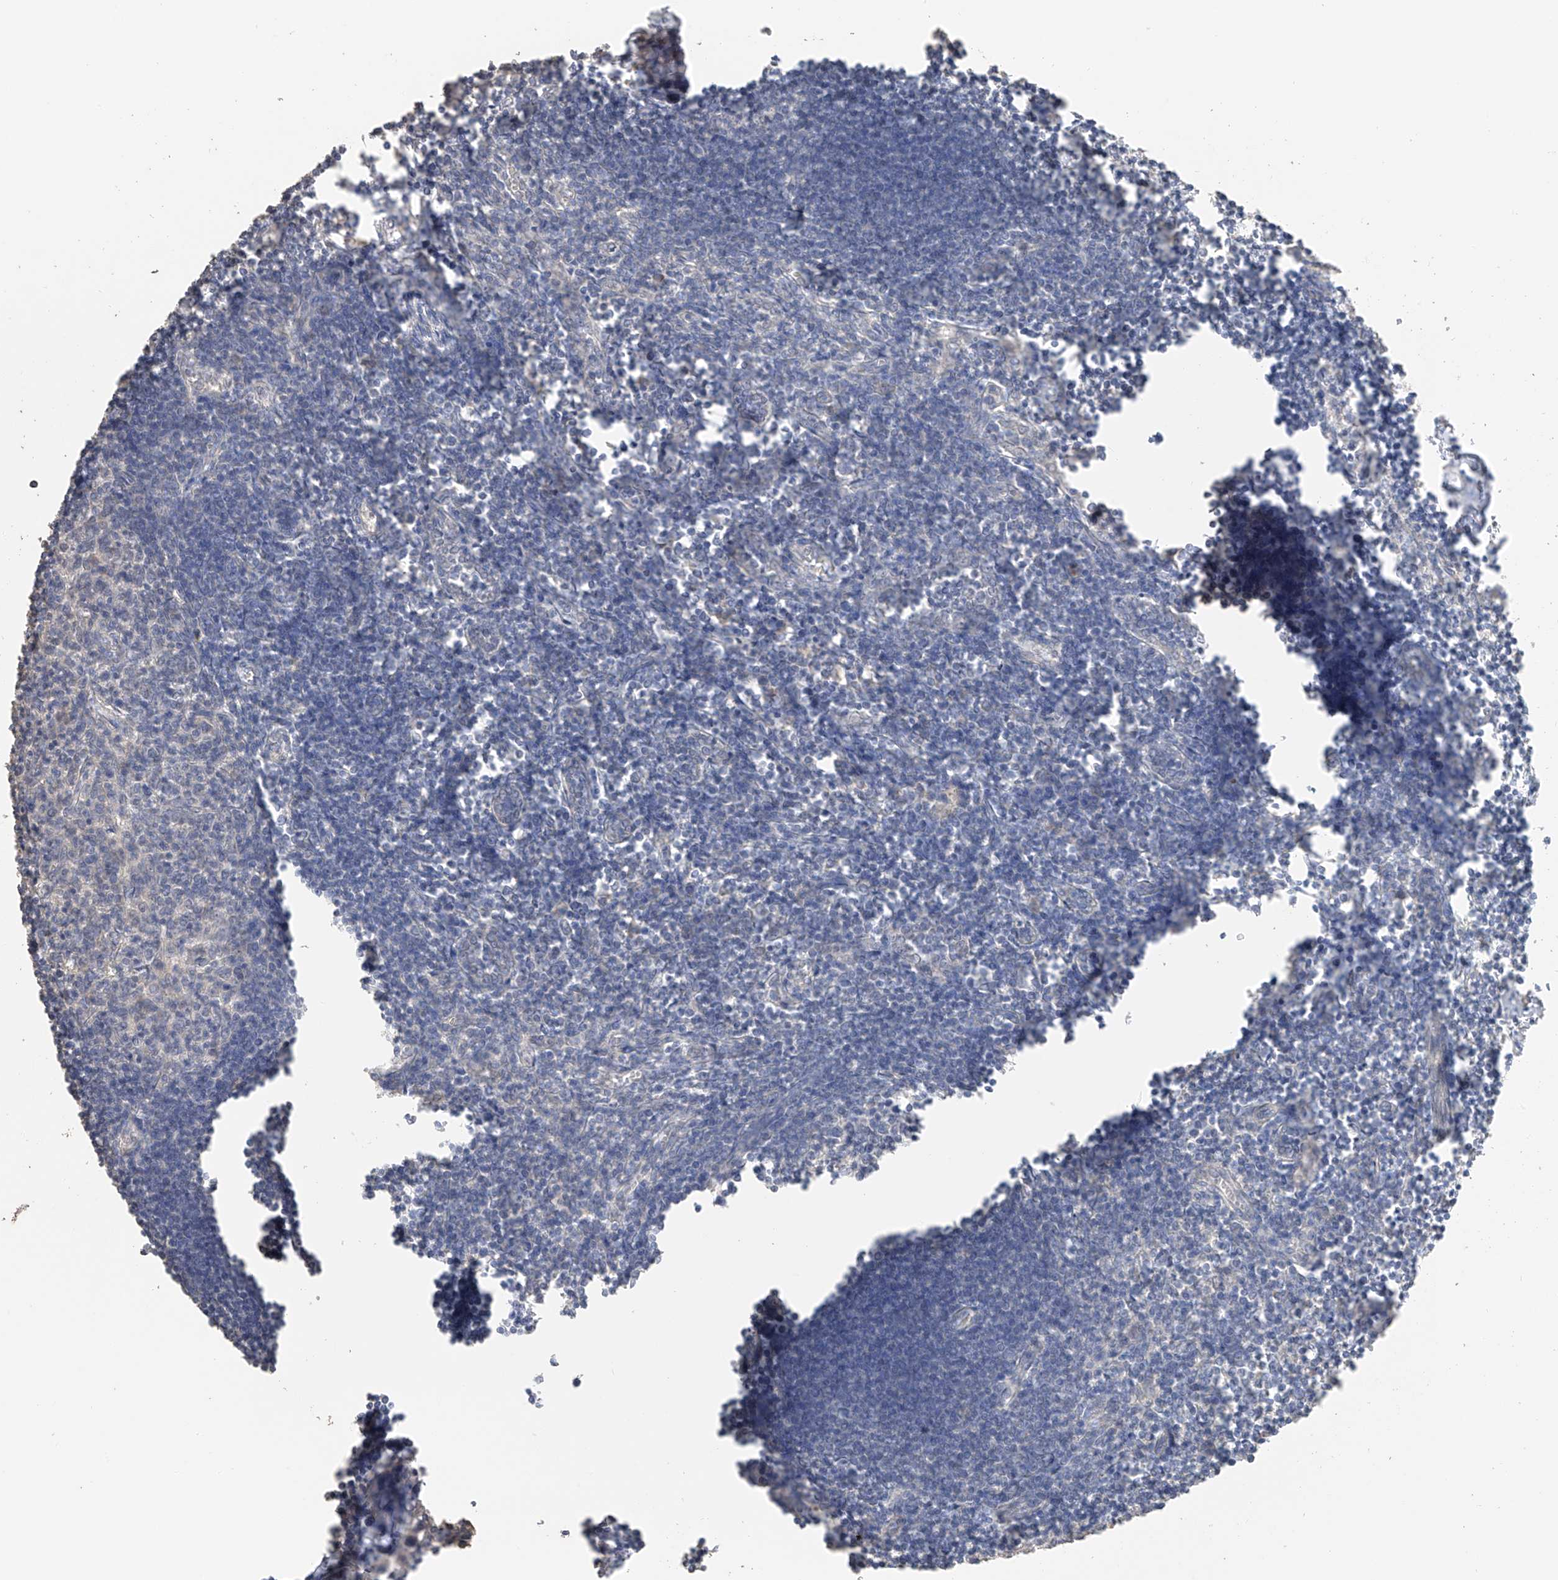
{"staining": {"intensity": "weak", "quantity": "<25%", "location": "cytoplasmic/membranous,nuclear"}, "tissue": "lymph node", "cell_type": "Germinal center cells", "image_type": "normal", "snomed": [{"axis": "morphology", "description": "Normal tissue, NOS"}, {"axis": "morphology", "description": "Malignant melanoma, Metastatic site"}, {"axis": "topography", "description": "Lymph node"}], "caption": "Immunohistochemical staining of unremarkable human lymph node displays no significant expression in germinal center cells. Brightfield microscopy of immunohistochemistry (IHC) stained with DAB (3,3'-diaminobenzidine) (brown) and hematoxylin (blue), captured at high magnification.", "gene": "IL22RA2", "patient": {"sex": "male", "age": 41}}